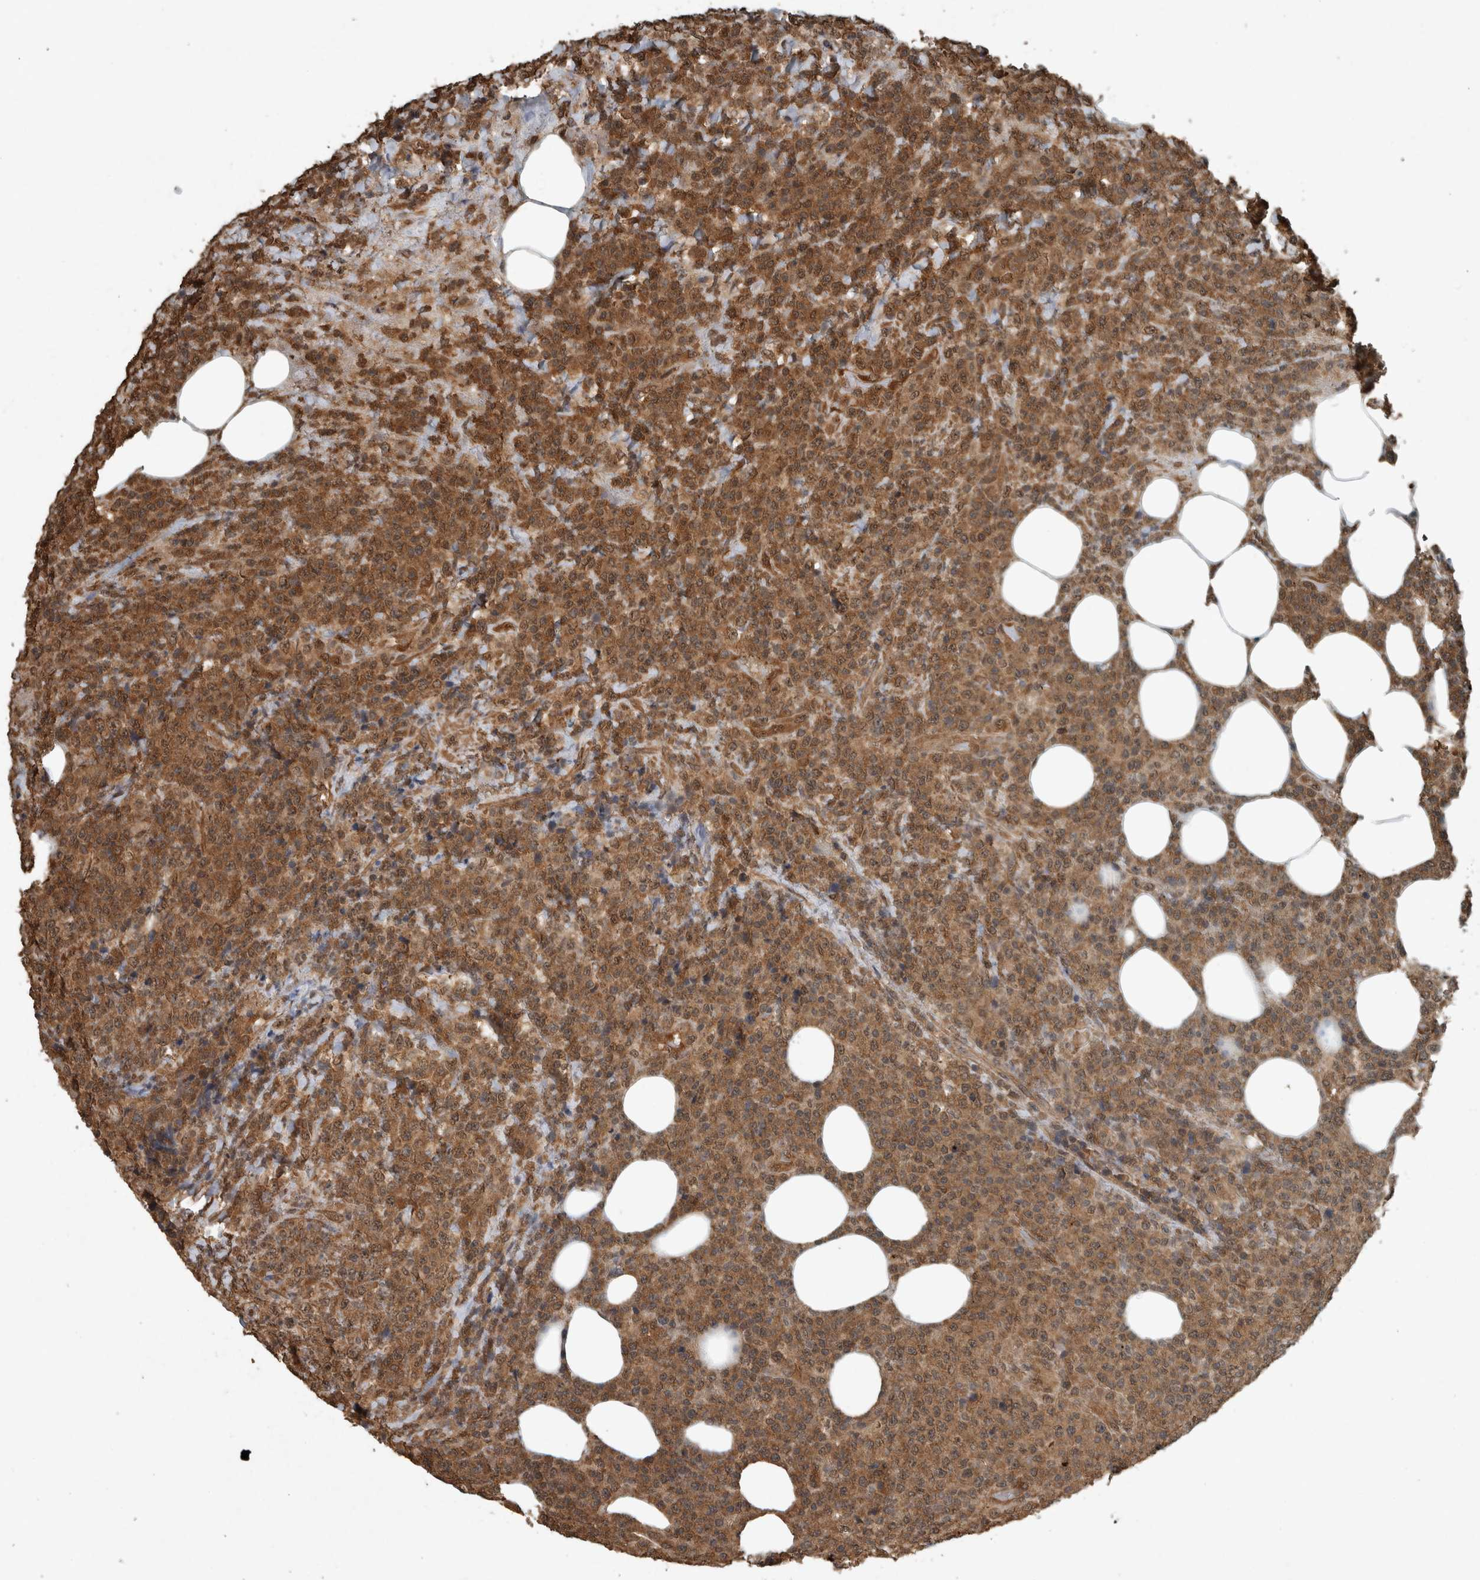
{"staining": {"intensity": "moderate", "quantity": ">75%", "location": "cytoplasmic/membranous,nuclear"}, "tissue": "lymphoma", "cell_type": "Tumor cells", "image_type": "cancer", "snomed": [{"axis": "morphology", "description": "Malignant lymphoma, non-Hodgkin's type, High grade"}, {"axis": "topography", "description": "Lymph node"}], "caption": "Lymphoma stained with IHC demonstrates moderate cytoplasmic/membranous and nuclear positivity in about >75% of tumor cells.", "gene": "ARHGEF12", "patient": {"sex": "male", "age": 13}}